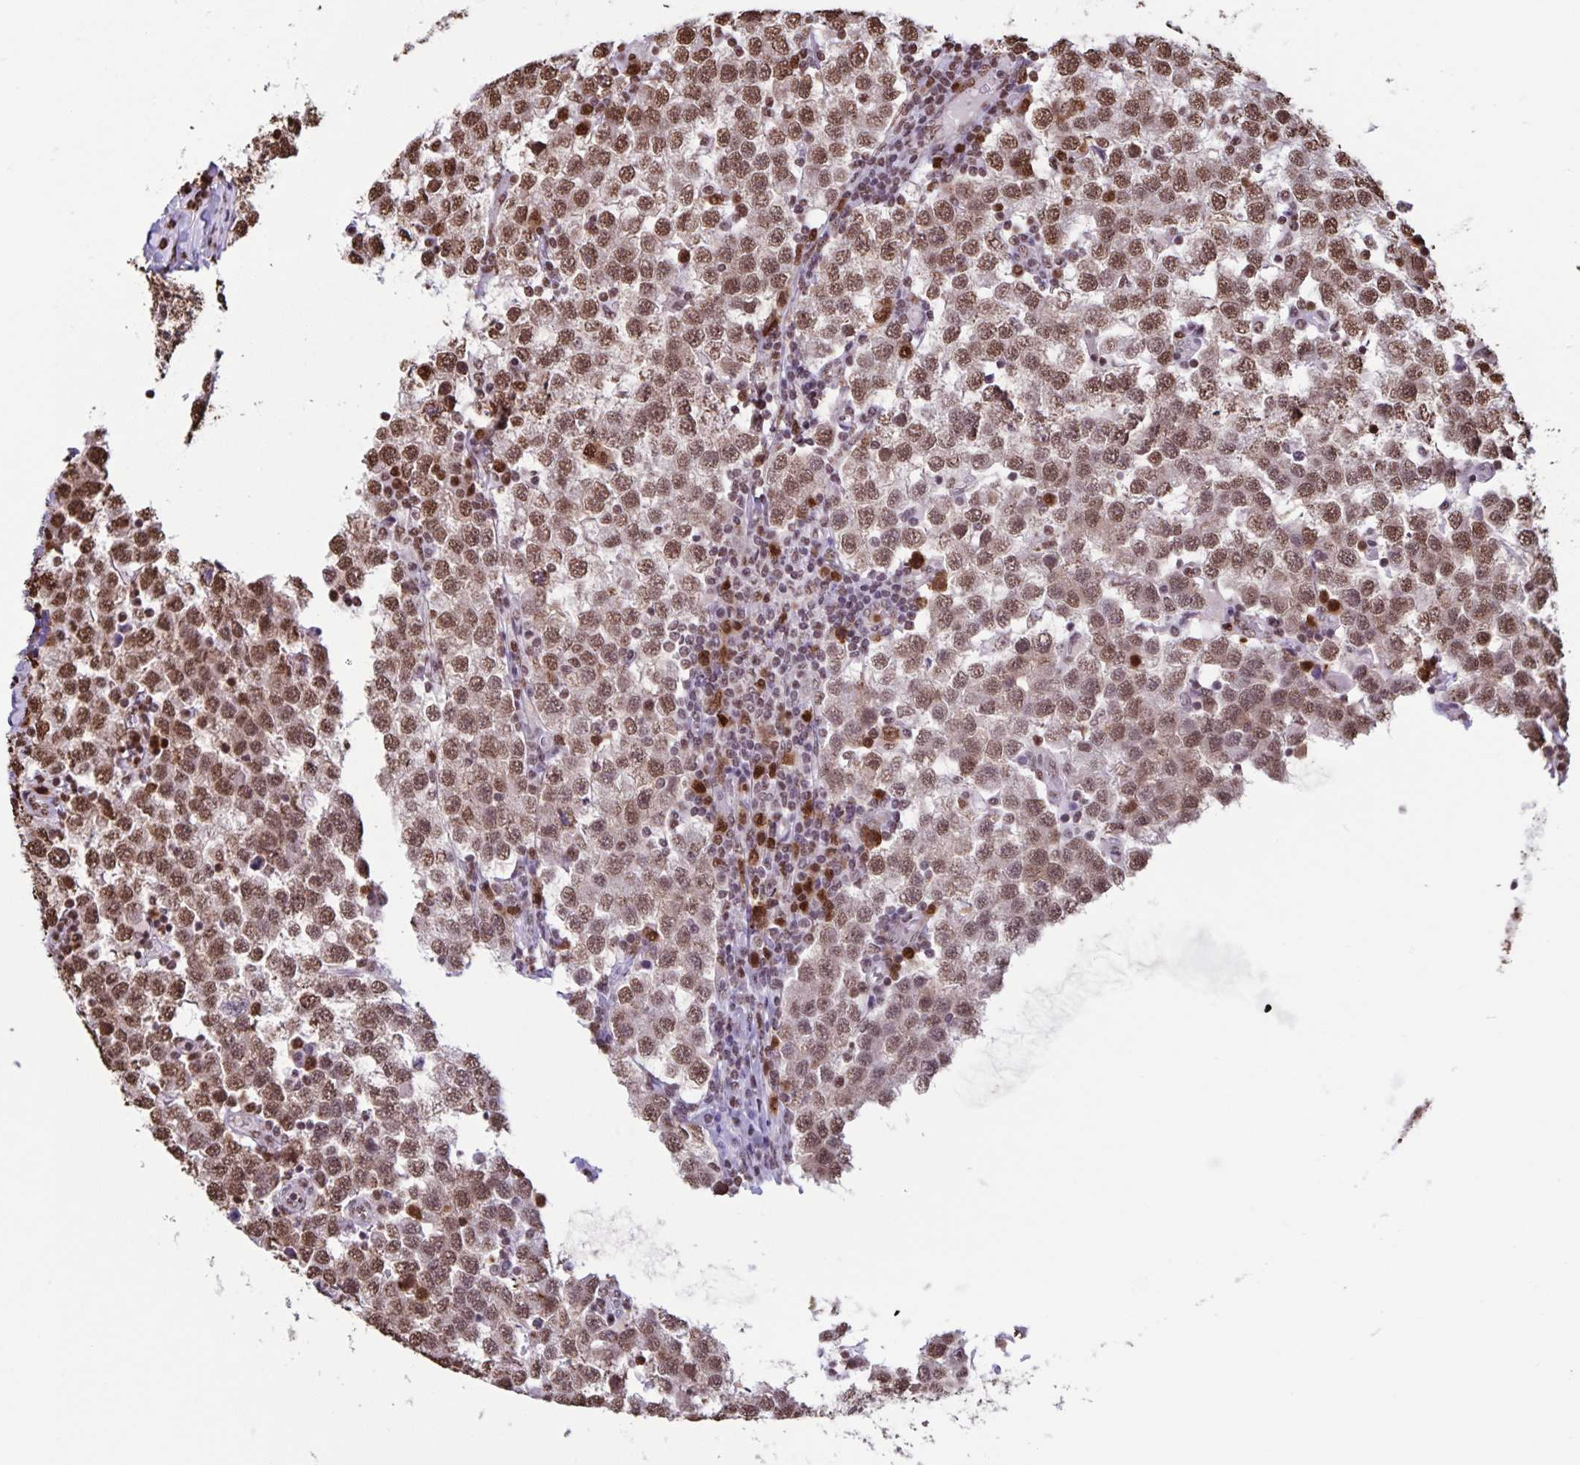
{"staining": {"intensity": "moderate", "quantity": ">75%", "location": "nuclear"}, "tissue": "testis cancer", "cell_type": "Tumor cells", "image_type": "cancer", "snomed": [{"axis": "morphology", "description": "Seminoma, NOS"}, {"axis": "topography", "description": "Testis"}], "caption": "Testis seminoma tissue displays moderate nuclear expression in about >75% of tumor cells", "gene": "DUT", "patient": {"sex": "male", "age": 34}}